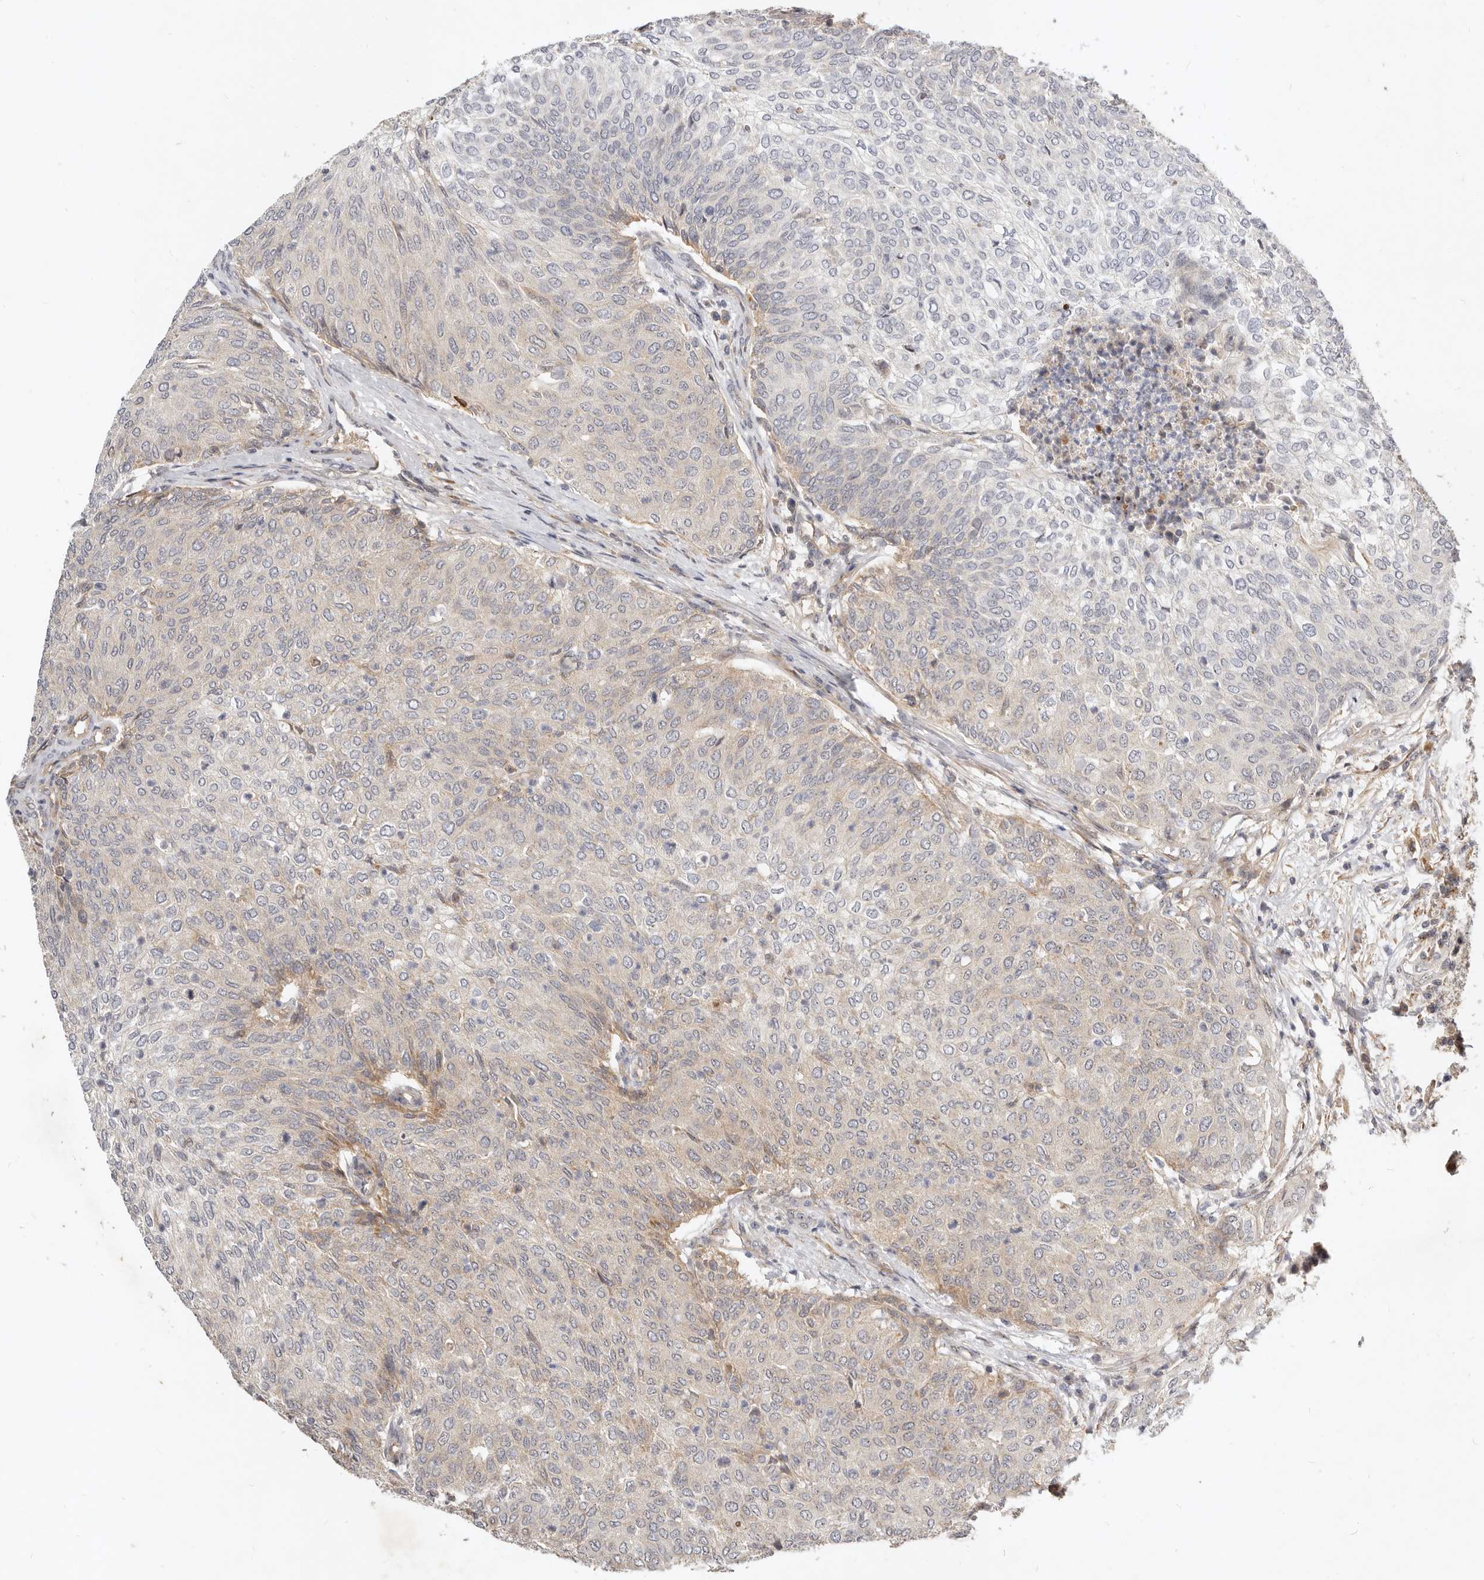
{"staining": {"intensity": "weak", "quantity": "25%-75%", "location": "cytoplasmic/membranous"}, "tissue": "urothelial cancer", "cell_type": "Tumor cells", "image_type": "cancer", "snomed": [{"axis": "morphology", "description": "Urothelial carcinoma, Low grade"}, {"axis": "topography", "description": "Urinary bladder"}], "caption": "Urothelial cancer stained for a protein (brown) shows weak cytoplasmic/membranous positive expression in approximately 25%-75% of tumor cells.", "gene": "MICALL2", "patient": {"sex": "female", "age": 79}}